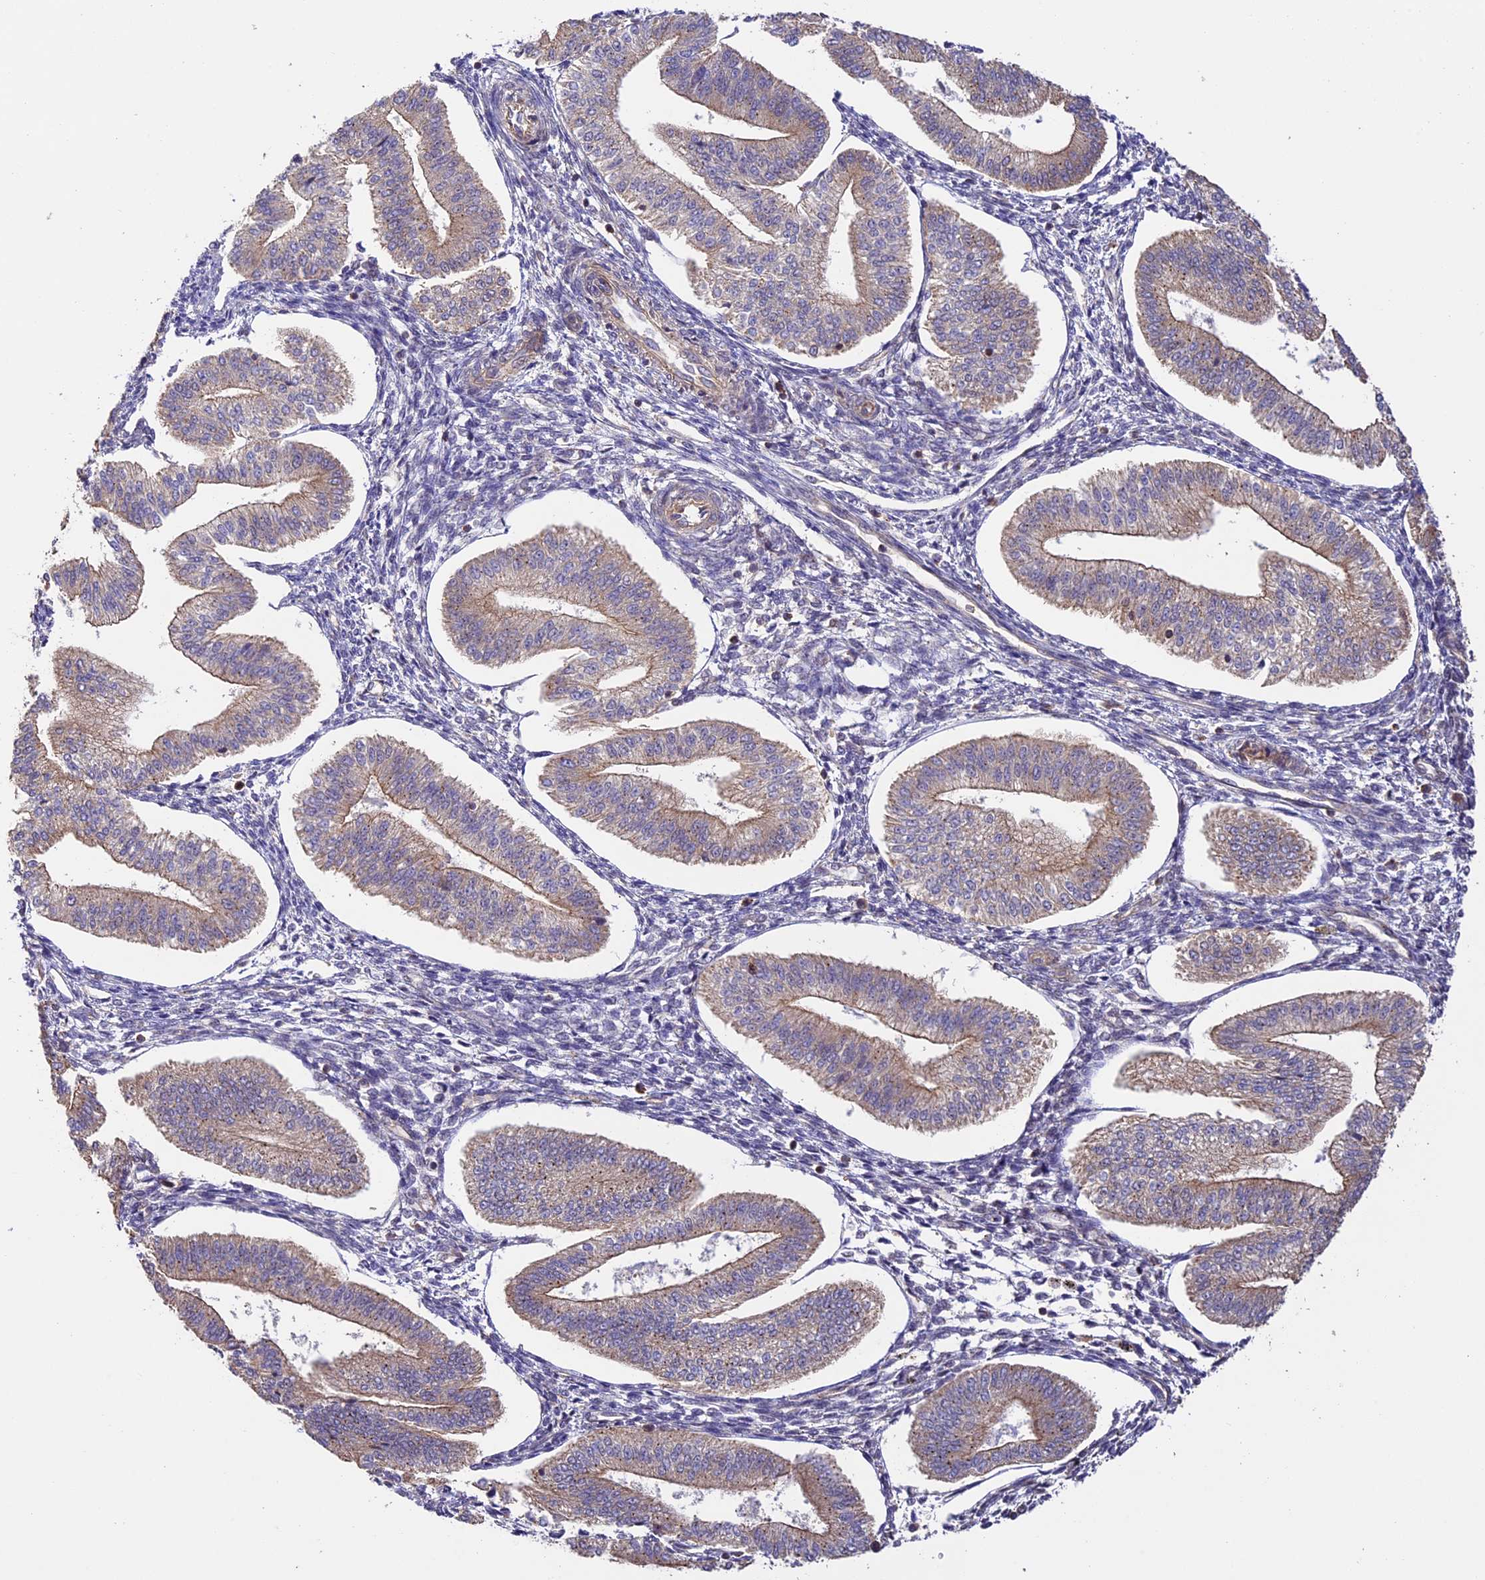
{"staining": {"intensity": "negative", "quantity": "none", "location": "none"}, "tissue": "endometrium", "cell_type": "Cells in endometrial stroma", "image_type": "normal", "snomed": [{"axis": "morphology", "description": "Normal tissue, NOS"}, {"axis": "topography", "description": "Endometrium"}], "caption": "DAB immunohistochemical staining of normal human endometrium displays no significant positivity in cells in endometrial stroma.", "gene": "BCAS4", "patient": {"sex": "female", "age": 34}}